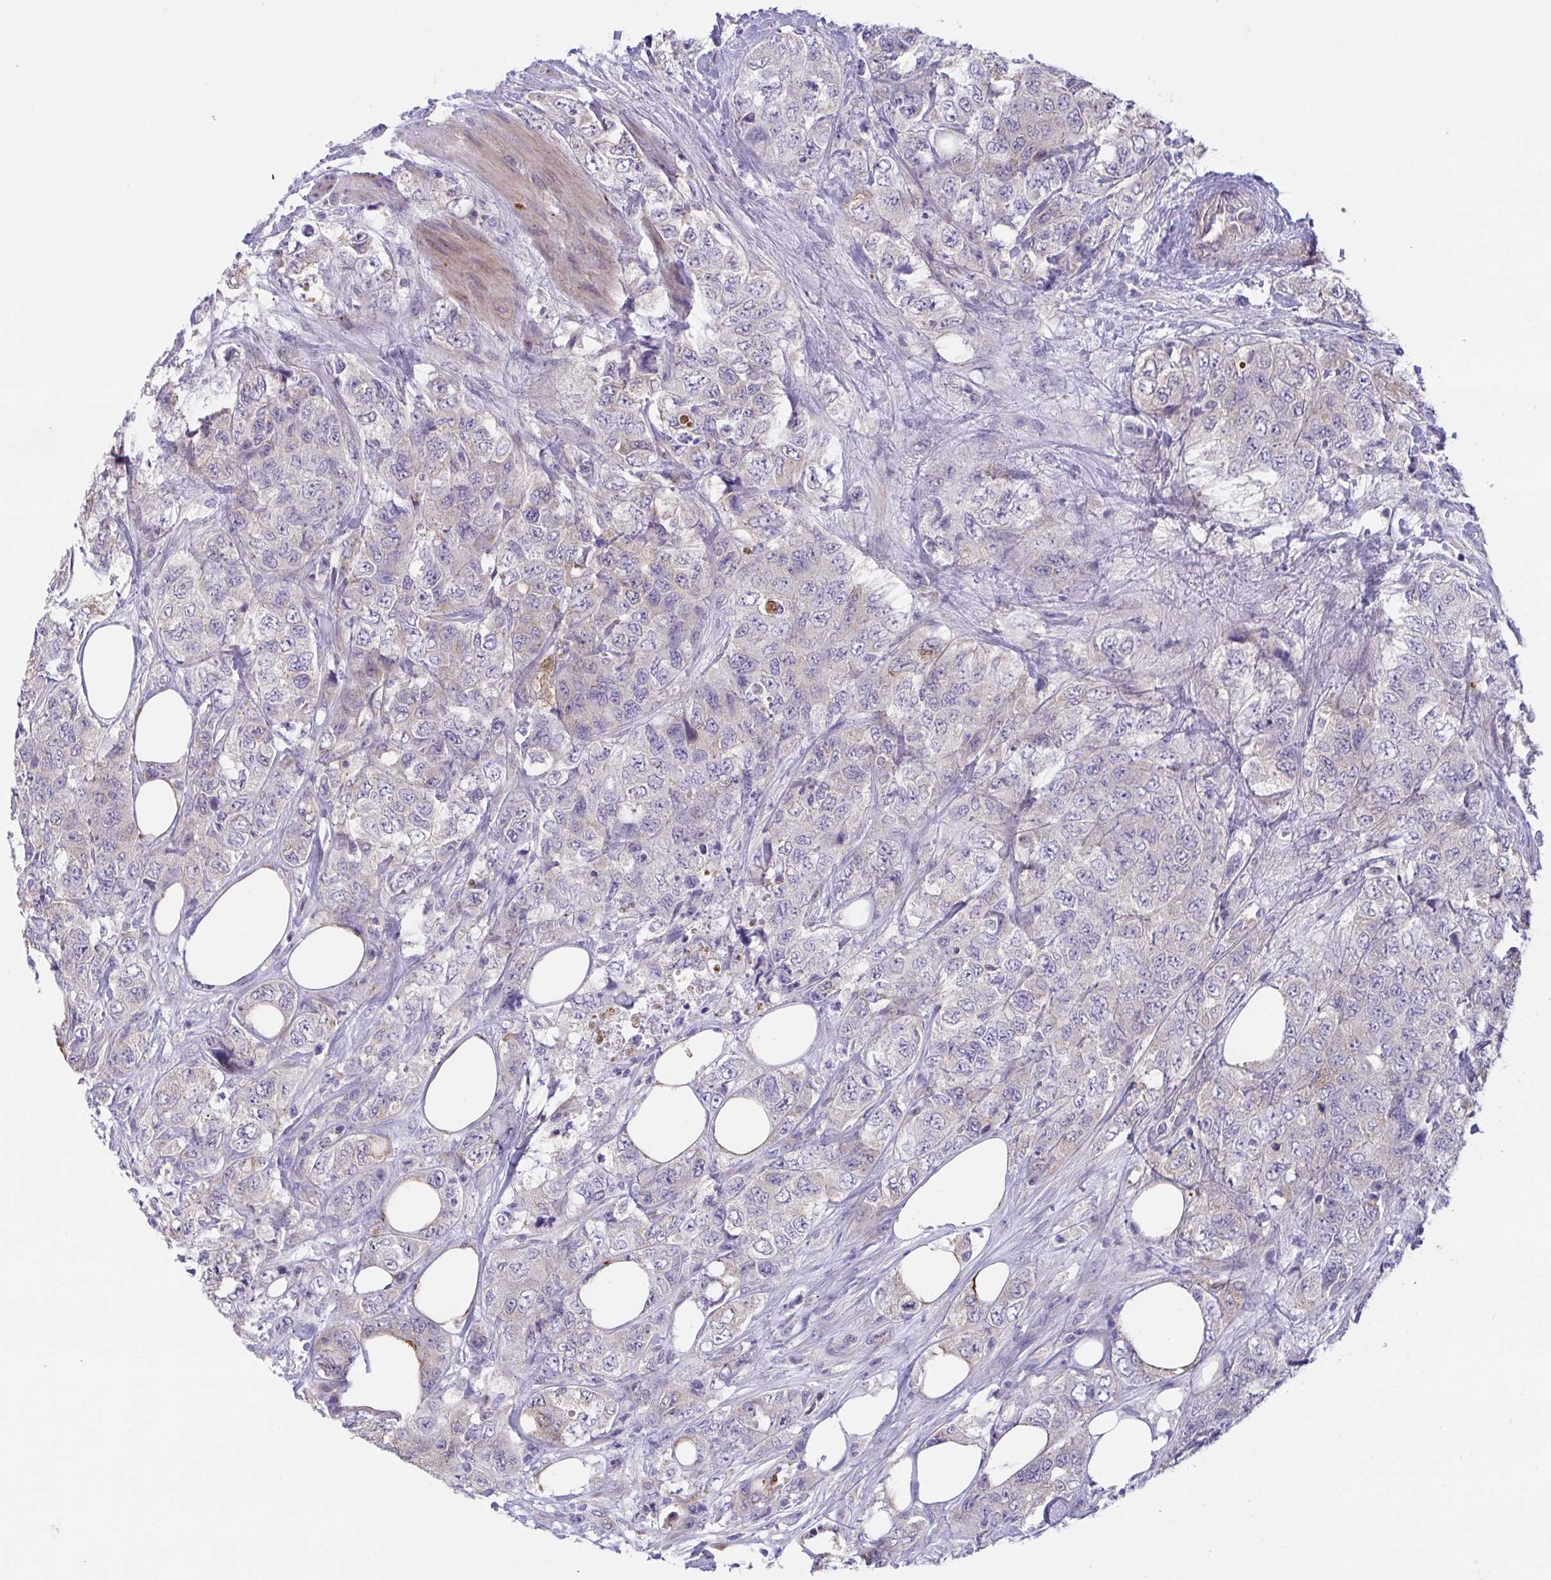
{"staining": {"intensity": "weak", "quantity": "<25%", "location": "cytoplasmic/membranous"}, "tissue": "urothelial cancer", "cell_type": "Tumor cells", "image_type": "cancer", "snomed": [{"axis": "morphology", "description": "Urothelial carcinoma, High grade"}, {"axis": "topography", "description": "Urinary bladder"}], "caption": "Tumor cells show no significant staining in urothelial carcinoma (high-grade).", "gene": "RHOXF1", "patient": {"sex": "female", "age": 78}}